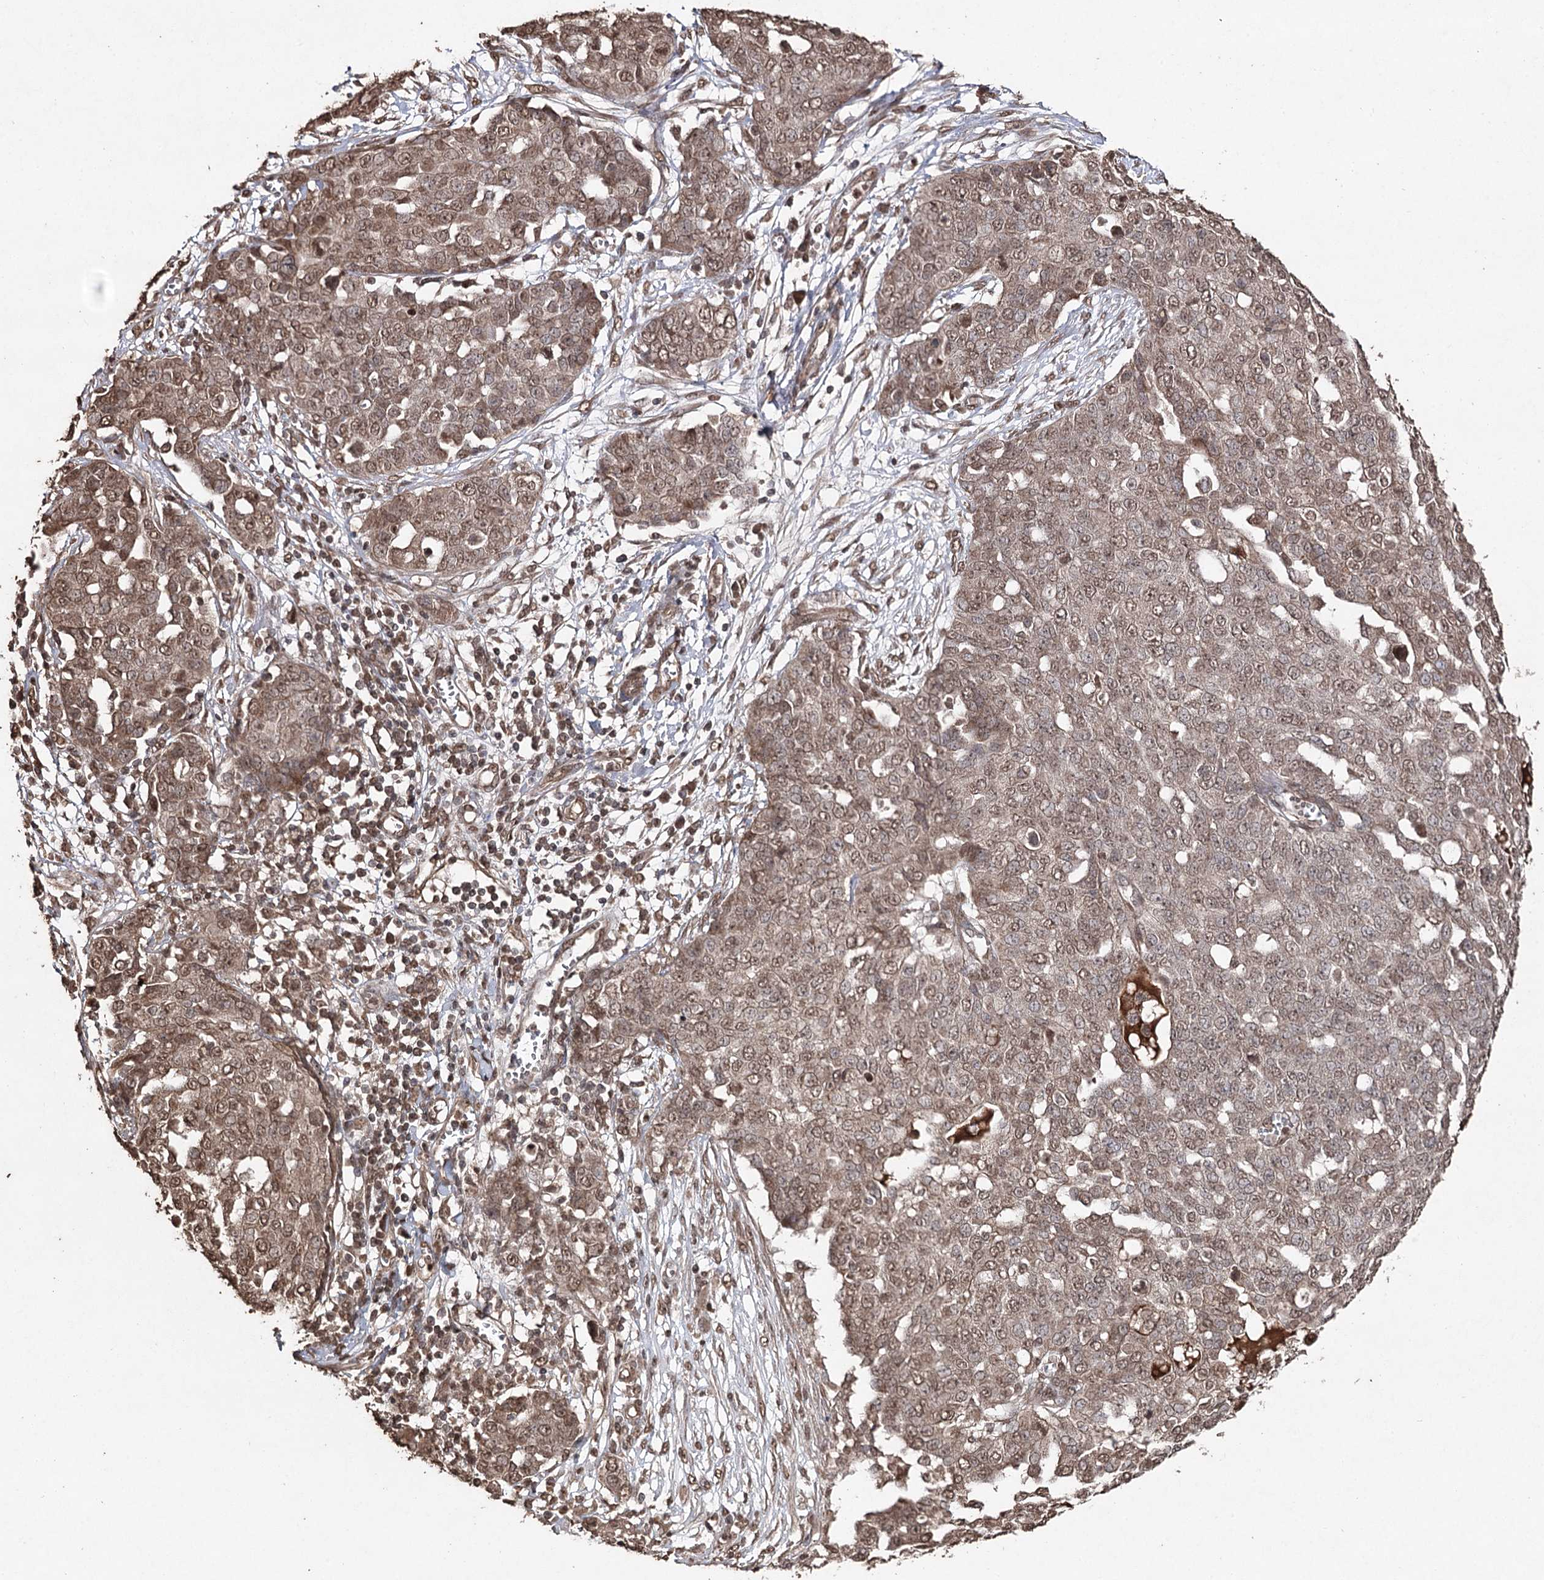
{"staining": {"intensity": "moderate", "quantity": ">75%", "location": "nuclear"}, "tissue": "ovarian cancer", "cell_type": "Tumor cells", "image_type": "cancer", "snomed": [{"axis": "morphology", "description": "Cystadenocarcinoma, serous, NOS"}, {"axis": "topography", "description": "Soft tissue"}, {"axis": "topography", "description": "Ovary"}], "caption": "Protein staining by immunohistochemistry (IHC) reveals moderate nuclear staining in approximately >75% of tumor cells in ovarian cancer (serous cystadenocarcinoma).", "gene": "ATG14", "patient": {"sex": "female", "age": 57}}